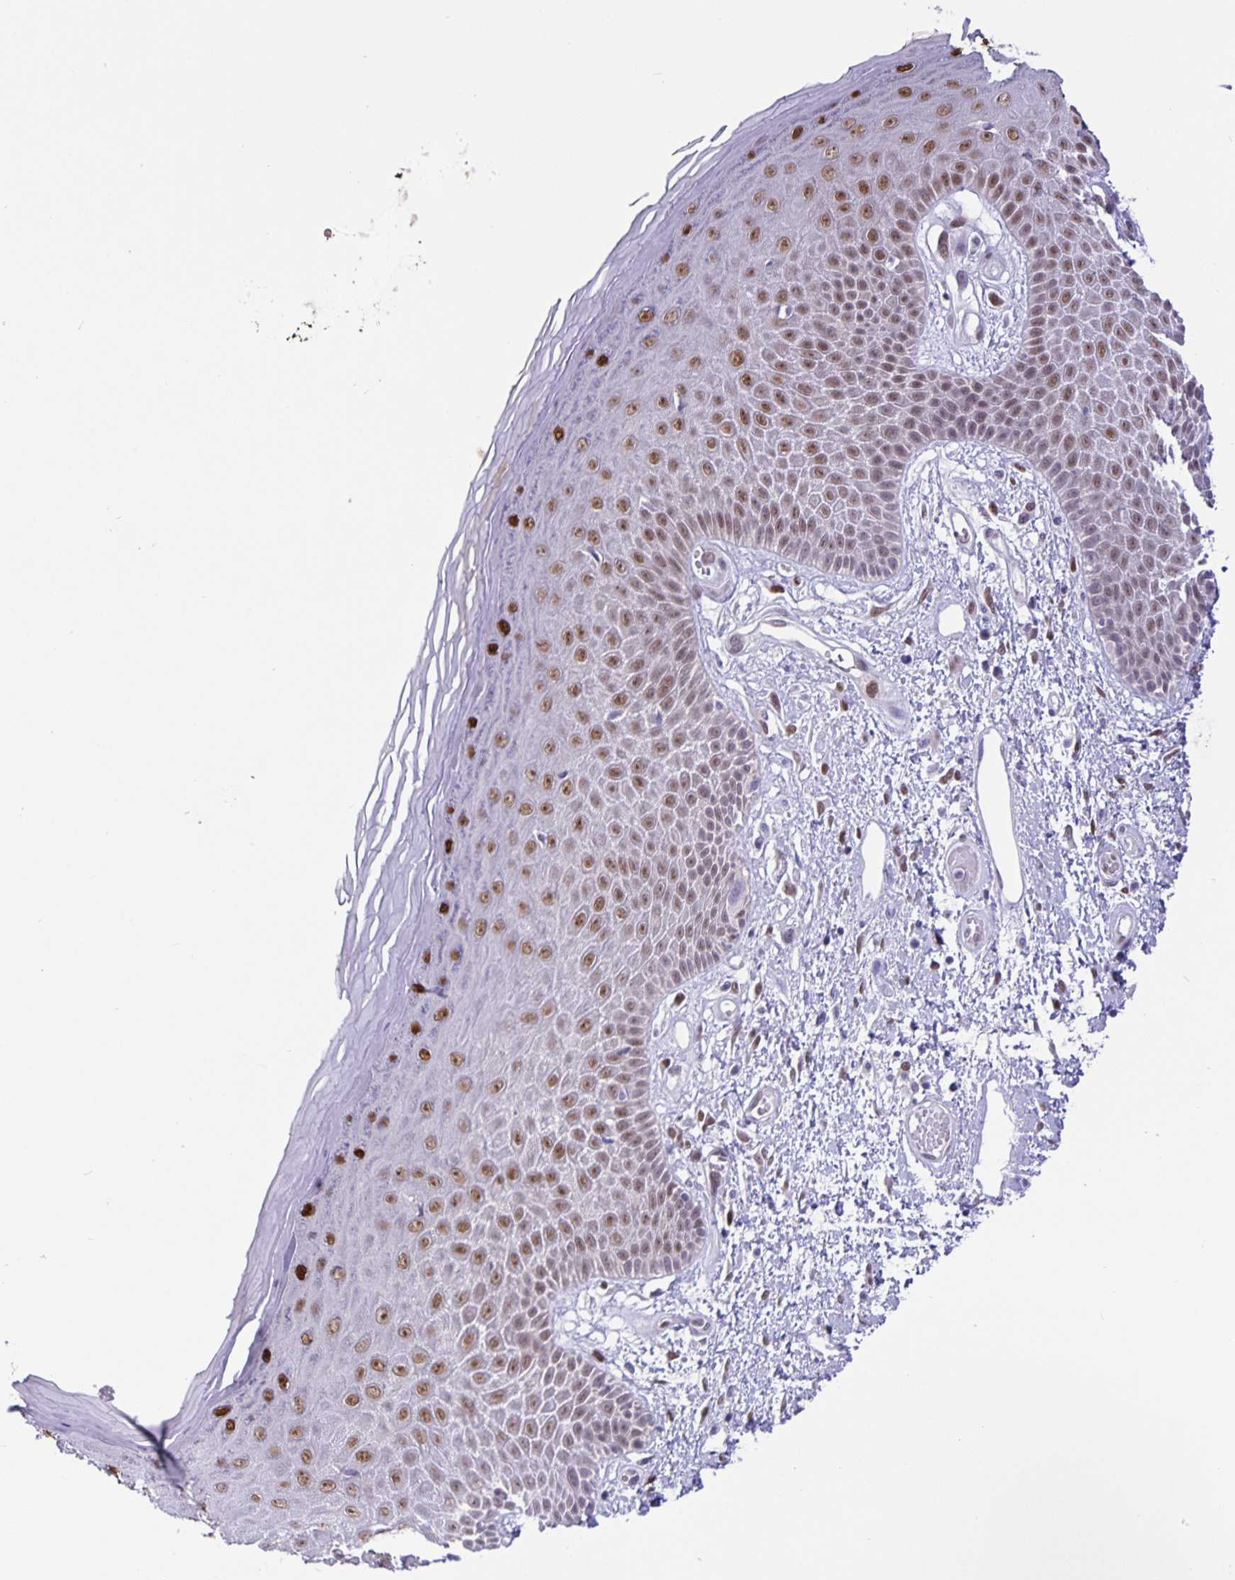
{"staining": {"intensity": "moderate", "quantity": "25%-75%", "location": "nuclear"}, "tissue": "skin", "cell_type": "Epidermal cells", "image_type": "normal", "snomed": [{"axis": "morphology", "description": "Normal tissue, NOS"}, {"axis": "topography", "description": "Anal"}, {"axis": "topography", "description": "Peripheral nerve tissue"}], "caption": "Epidermal cells reveal medium levels of moderate nuclear expression in about 25%-75% of cells in unremarkable skin.", "gene": "FOSL2", "patient": {"sex": "male", "age": 78}}